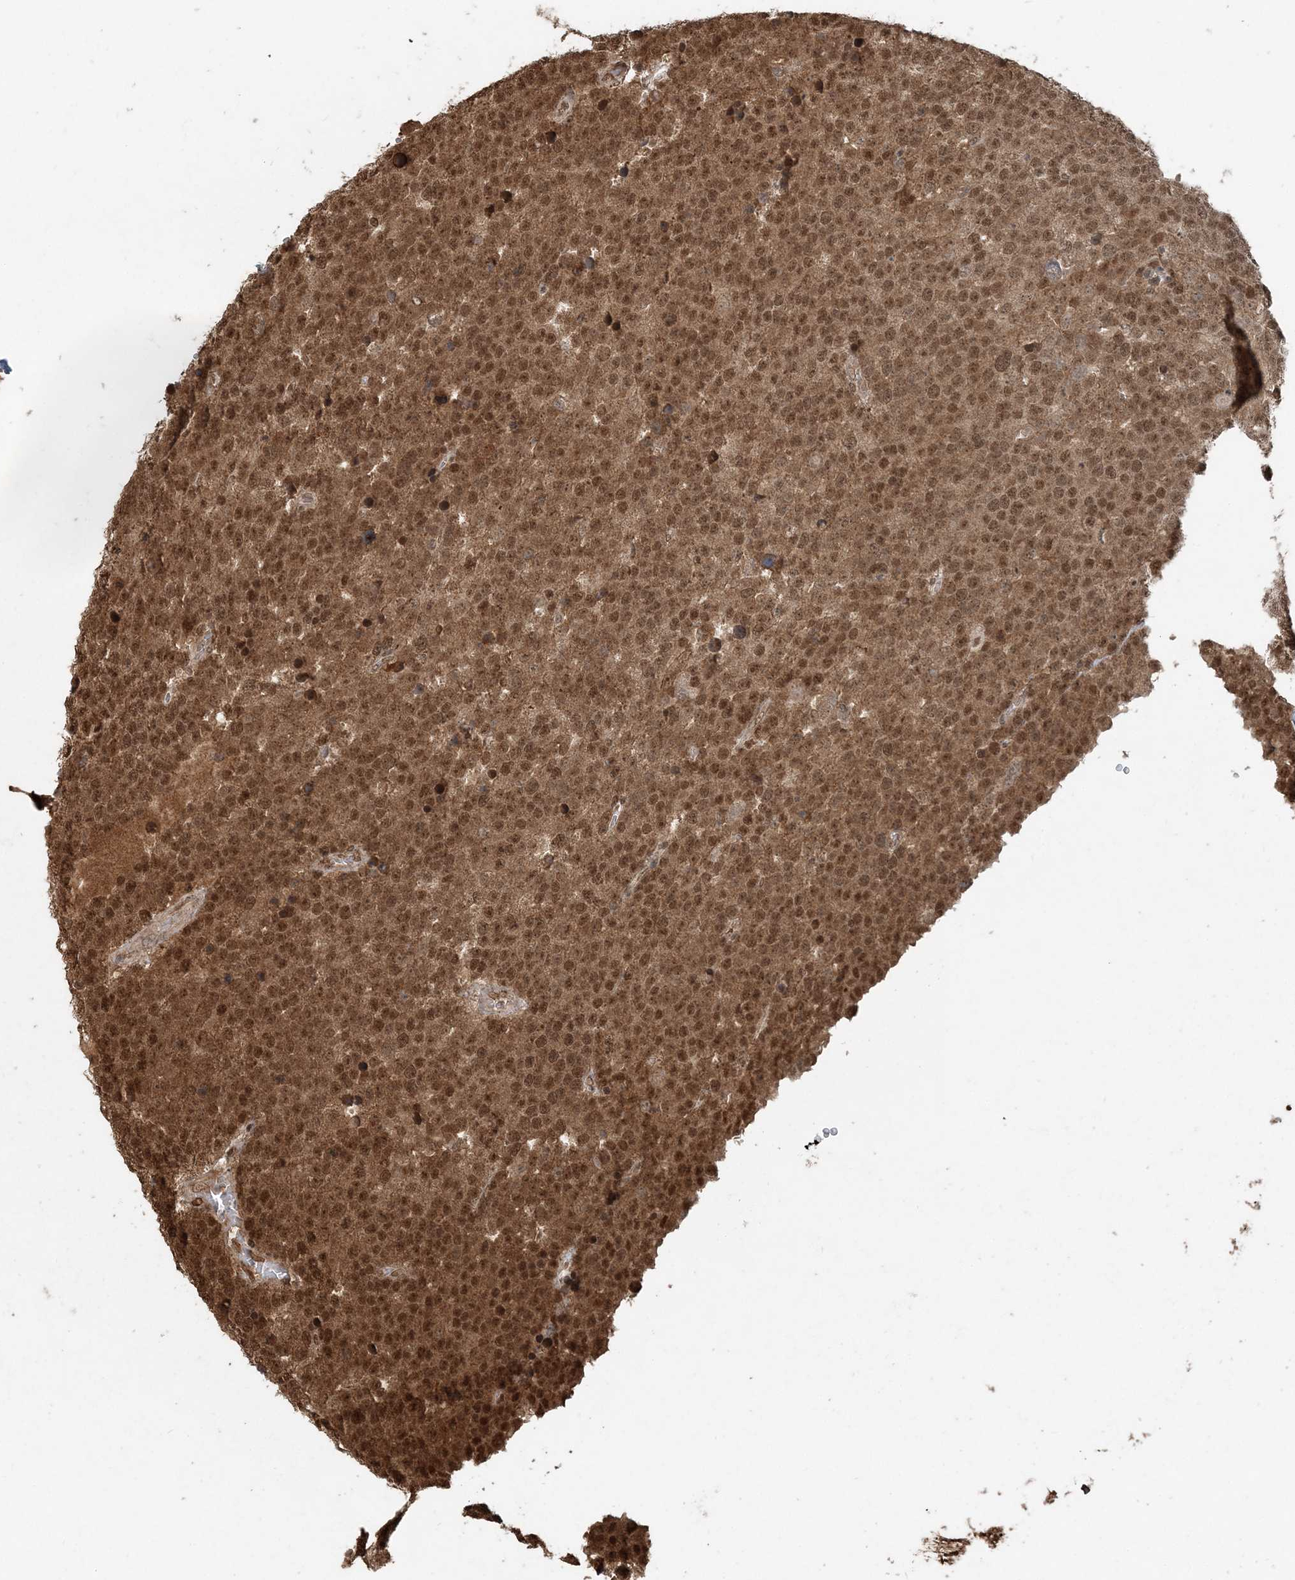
{"staining": {"intensity": "moderate", "quantity": ">75%", "location": "cytoplasmic/membranous,nuclear"}, "tissue": "testis cancer", "cell_type": "Tumor cells", "image_type": "cancer", "snomed": [{"axis": "morphology", "description": "Seminoma, NOS"}, {"axis": "topography", "description": "Testis"}], "caption": "Protein positivity by immunohistochemistry (IHC) shows moderate cytoplasmic/membranous and nuclear expression in approximately >75% of tumor cells in testis cancer (seminoma).", "gene": "ARHGAP35", "patient": {"sex": "male", "age": 71}}